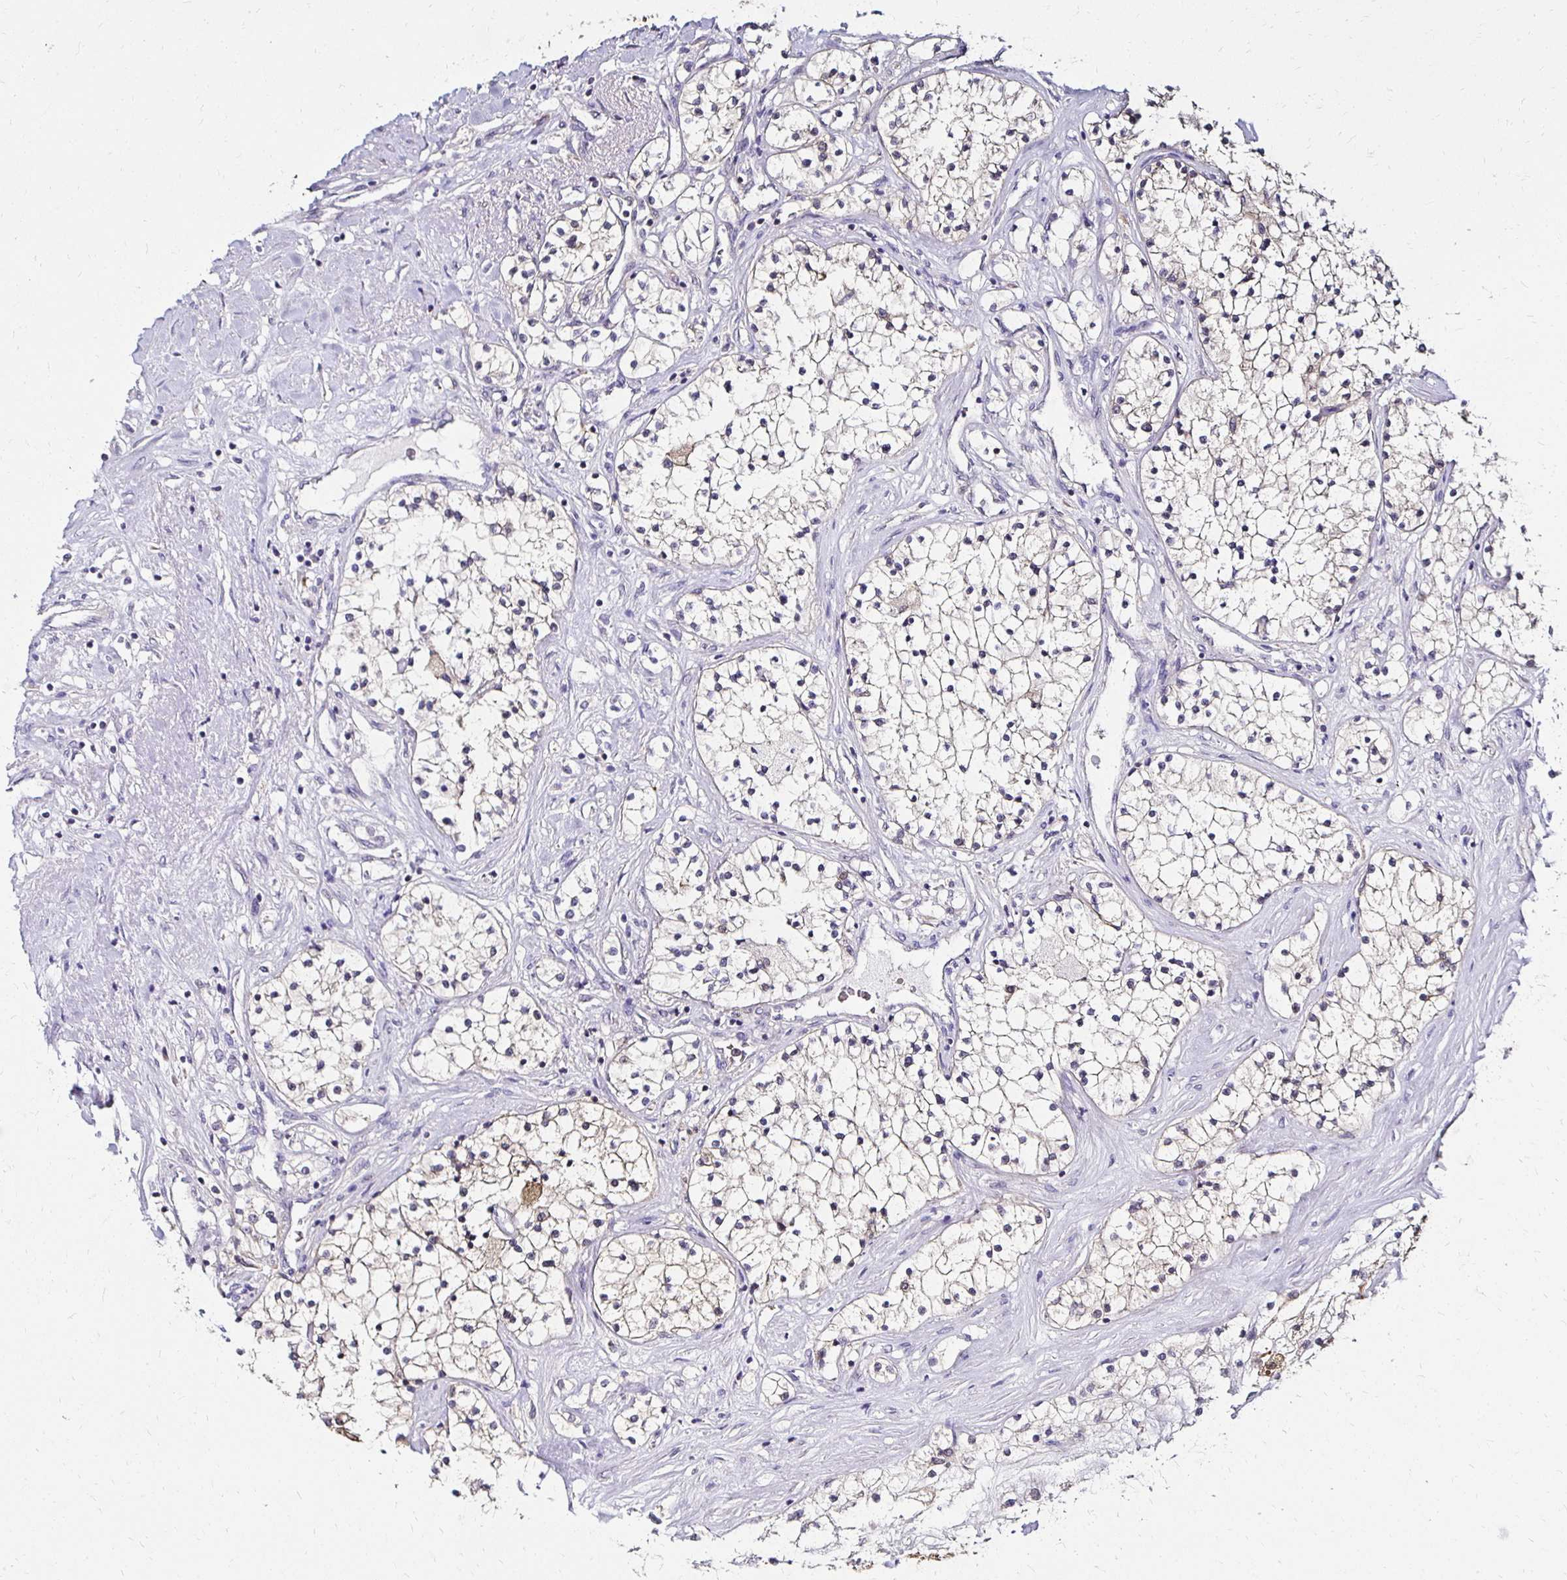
{"staining": {"intensity": "negative", "quantity": "none", "location": "none"}, "tissue": "renal cancer", "cell_type": "Tumor cells", "image_type": "cancer", "snomed": [{"axis": "morphology", "description": "Adenocarcinoma, NOS"}, {"axis": "topography", "description": "Kidney"}], "caption": "Immunohistochemical staining of renal cancer (adenocarcinoma) displays no significant expression in tumor cells. Brightfield microscopy of immunohistochemistry stained with DAB (brown) and hematoxylin (blue), captured at high magnification.", "gene": "TXN", "patient": {"sex": "male", "age": 68}}